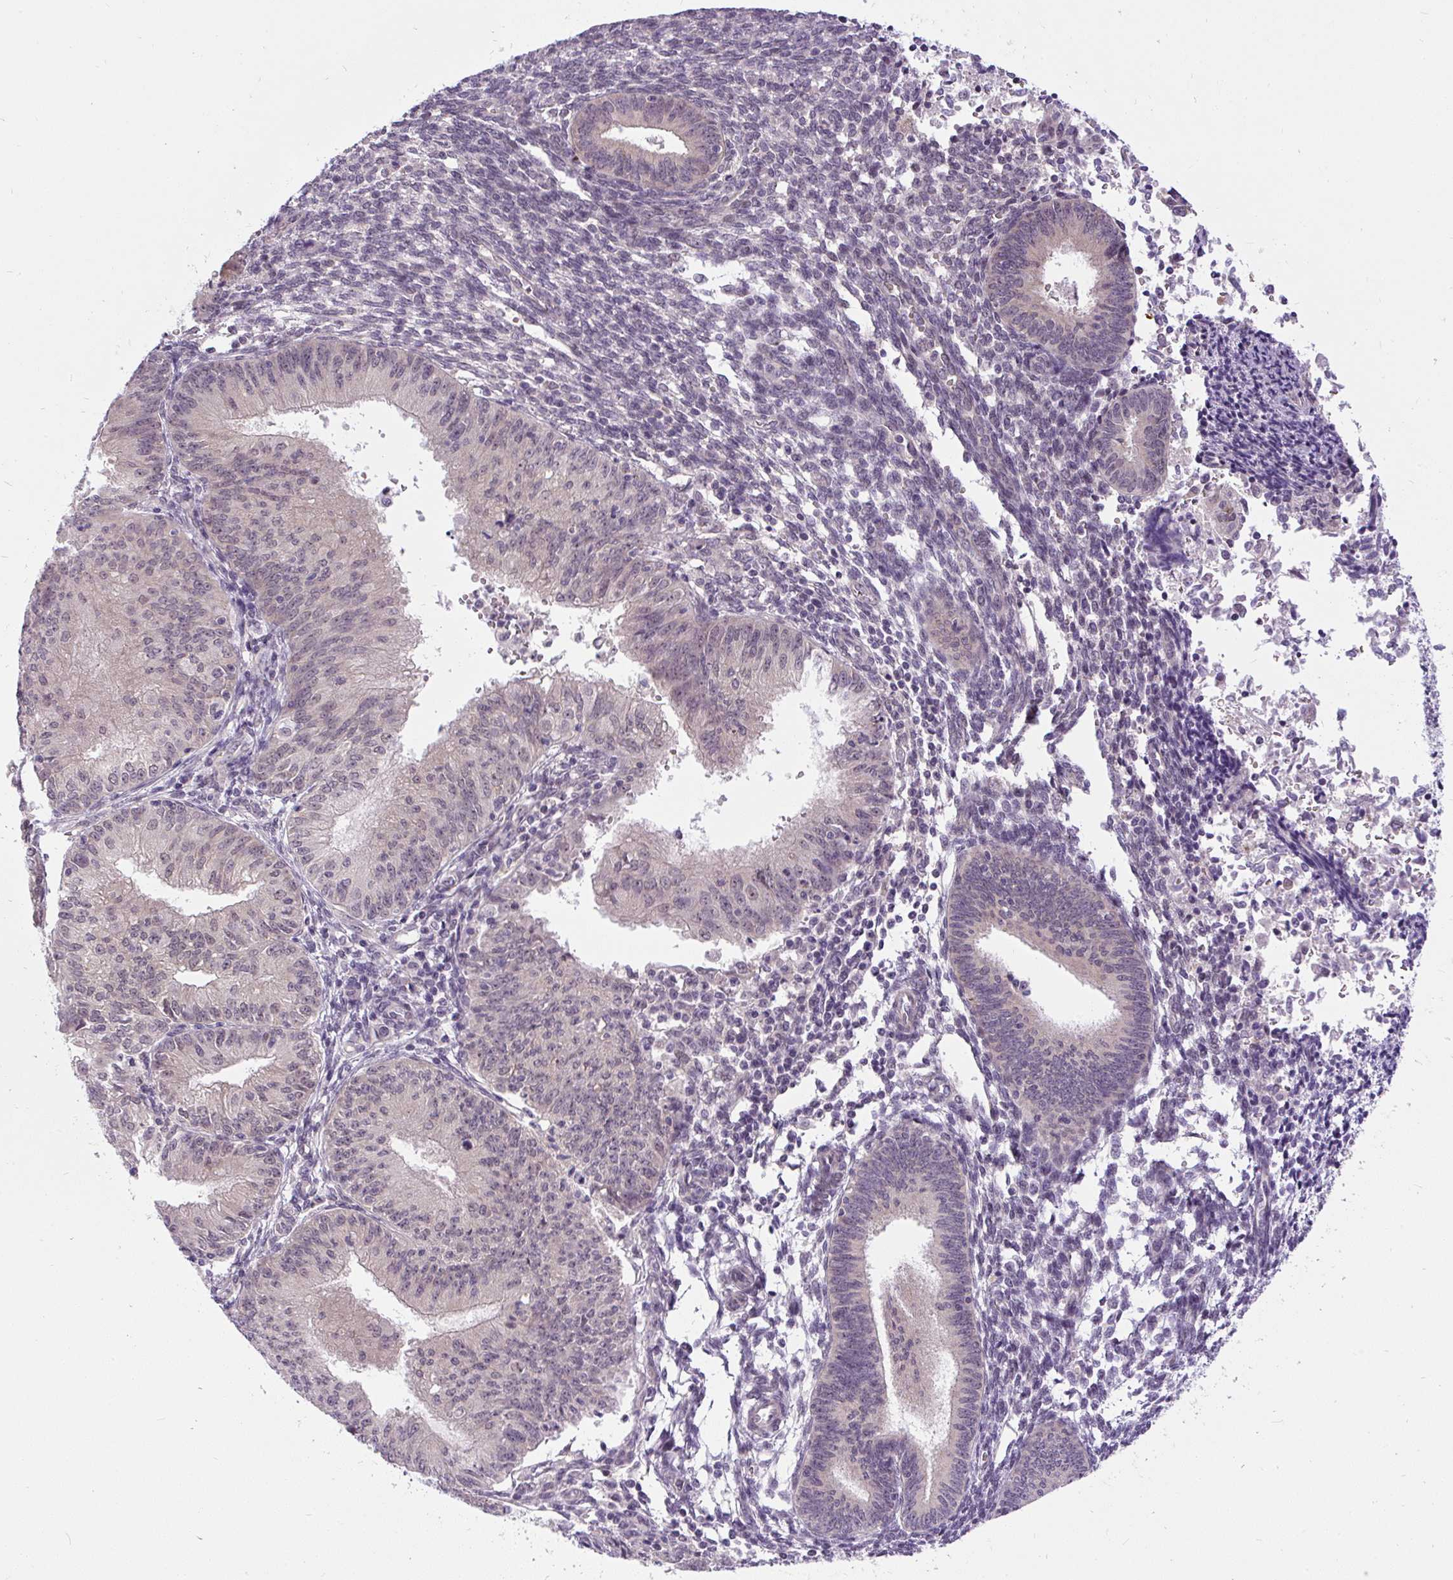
{"staining": {"intensity": "weak", "quantity": "25%-75%", "location": "cytoplasmic/membranous,nuclear"}, "tissue": "endometrial cancer", "cell_type": "Tumor cells", "image_type": "cancer", "snomed": [{"axis": "morphology", "description": "Adenocarcinoma, NOS"}, {"axis": "topography", "description": "Endometrium"}], "caption": "This image shows immunohistochemistry staining of human adenocarcinoma (endometrial), with low weak cytoplasmic/membranous and nuclear positivity in about 25%-75% of tumor cells.", "gene": "FAM117B", "patient": {"sex": "female", "age": 50}}